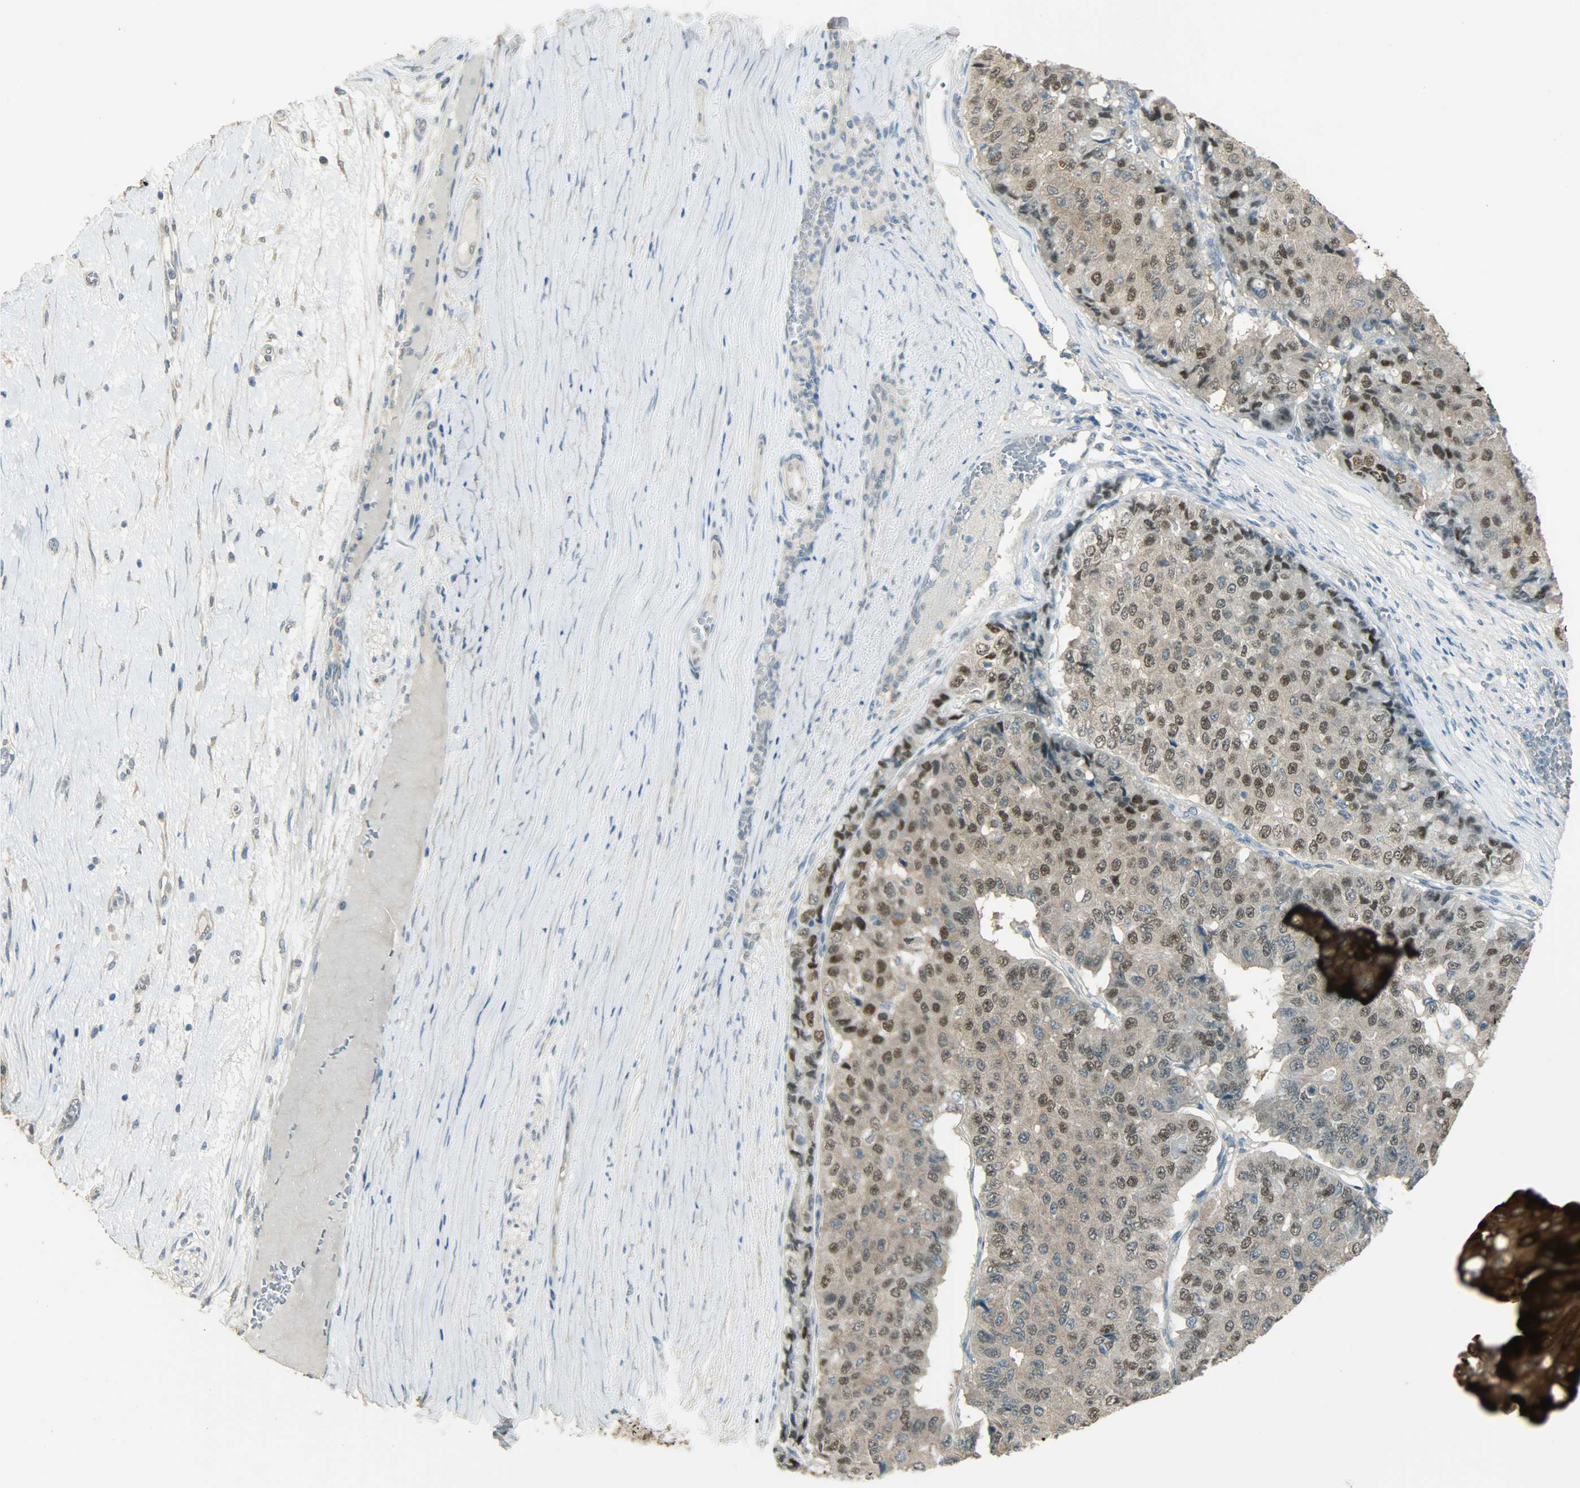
{"staining": {"intensity": "strong", "quantity": ">75%", "location": "nuclear"}, "tissue": "pancreatic cancer", "cell_type": "Tumor cells", "image_type": "cancer", "snomed": [{"axis": "morphology", "description": "Adenocarcinoma, NOS"}, {"axis": "topography", "description": "Pancreas"}], "caption": "Strong nuclear positivity is seen in approximately >75% of tumor cells in pancreatic adenocarcinoma.", "gene": "PRMT5", "patient": {"sex": "male", "age": 50}}